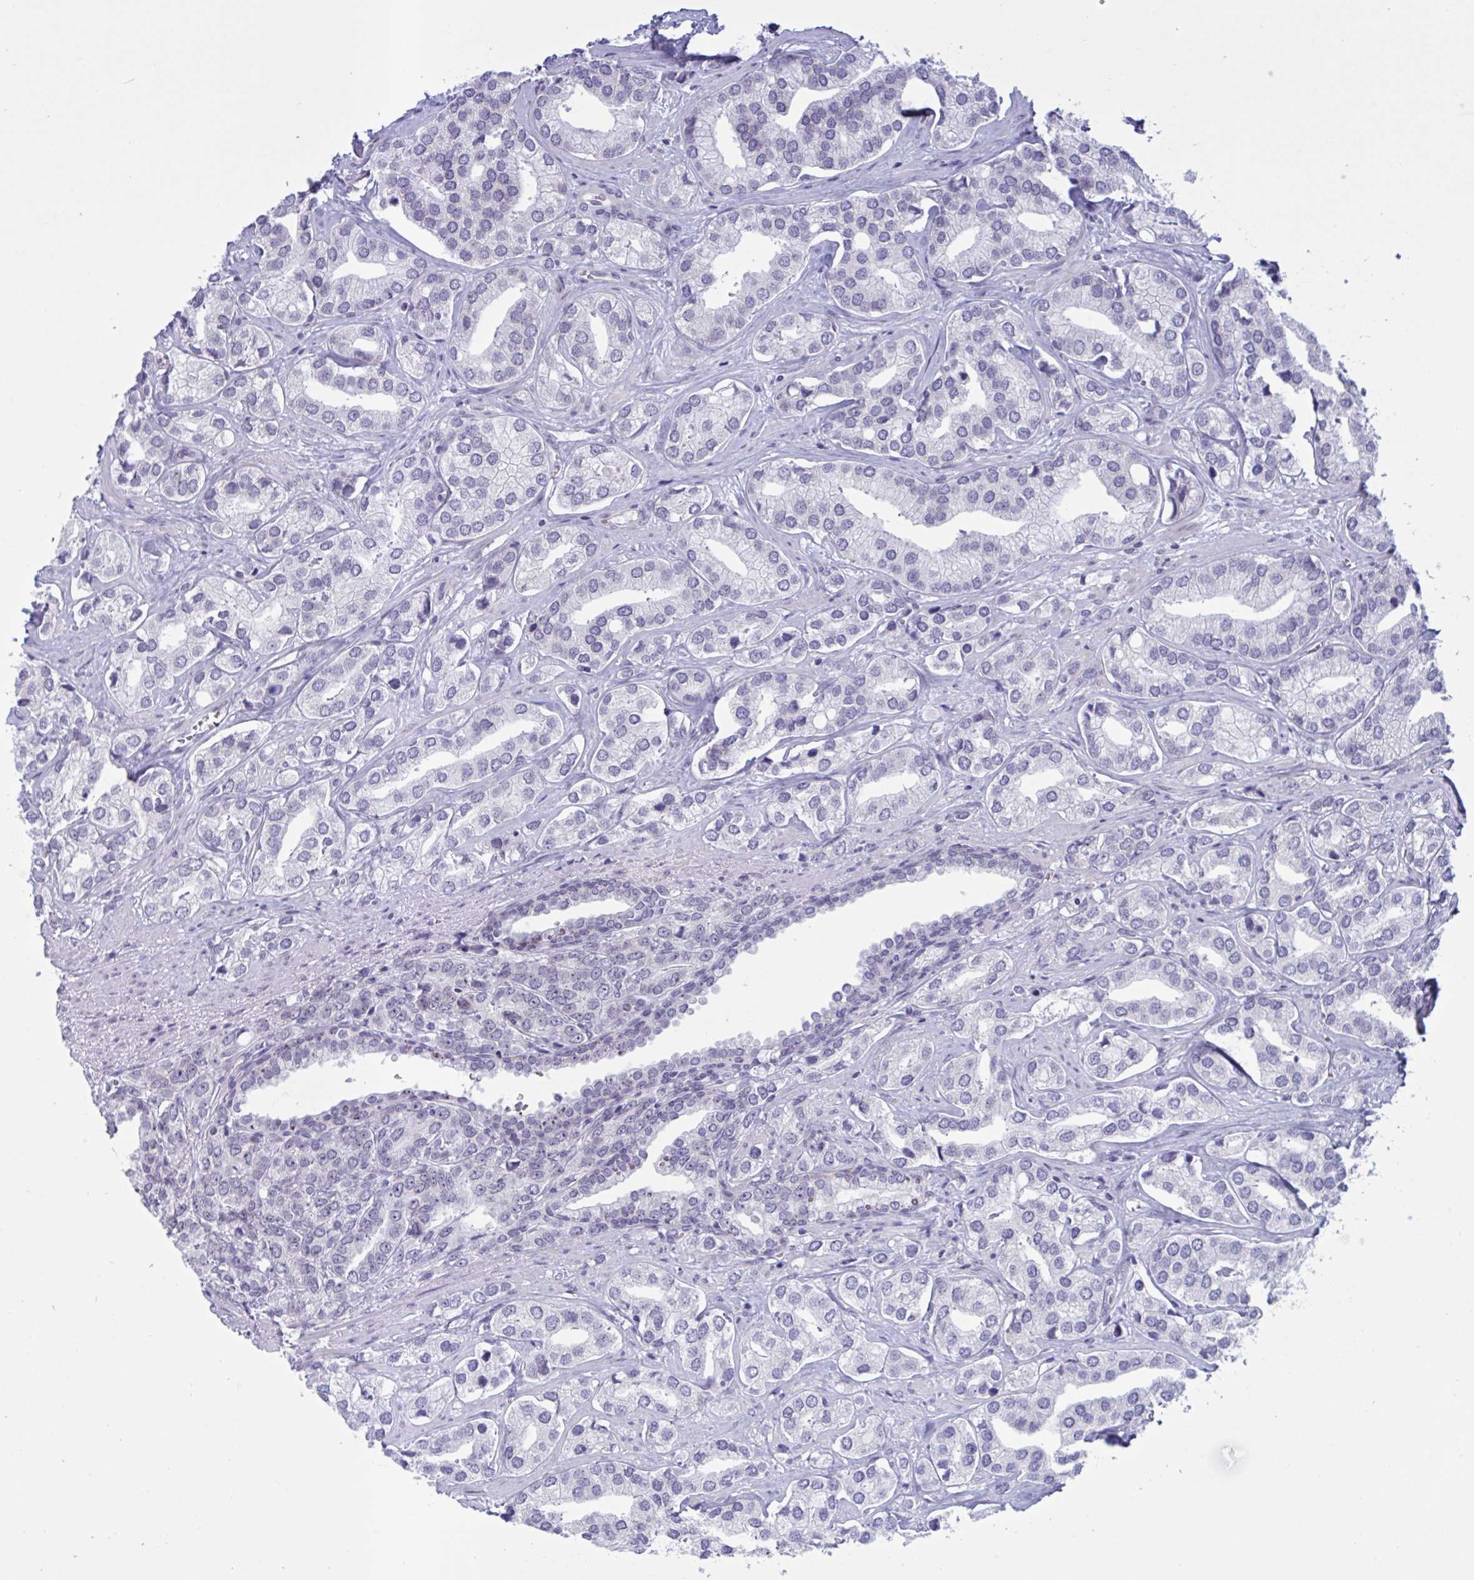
{"staining": {"intensity": "negative", "quantity": "none", "location": "none"}, "tissue": "prostate cancer", "cell_type": "Tumor cells", "image_type": "cancer", "snomed": [{"axis": "morphology", "description": "Adenocarcinoma, High grade"}, {"axis": "topography", "description": "Prostate"}], "caption": "The histopathology image displays no significant expression in tumor cells of prostate high-grade adenocarcinoma. (DAB immunohistochemistry (IHC) with hematoxylin counter stain).", "gene": "DOCK11", "patient": {"sex": "male", "age": 58}}